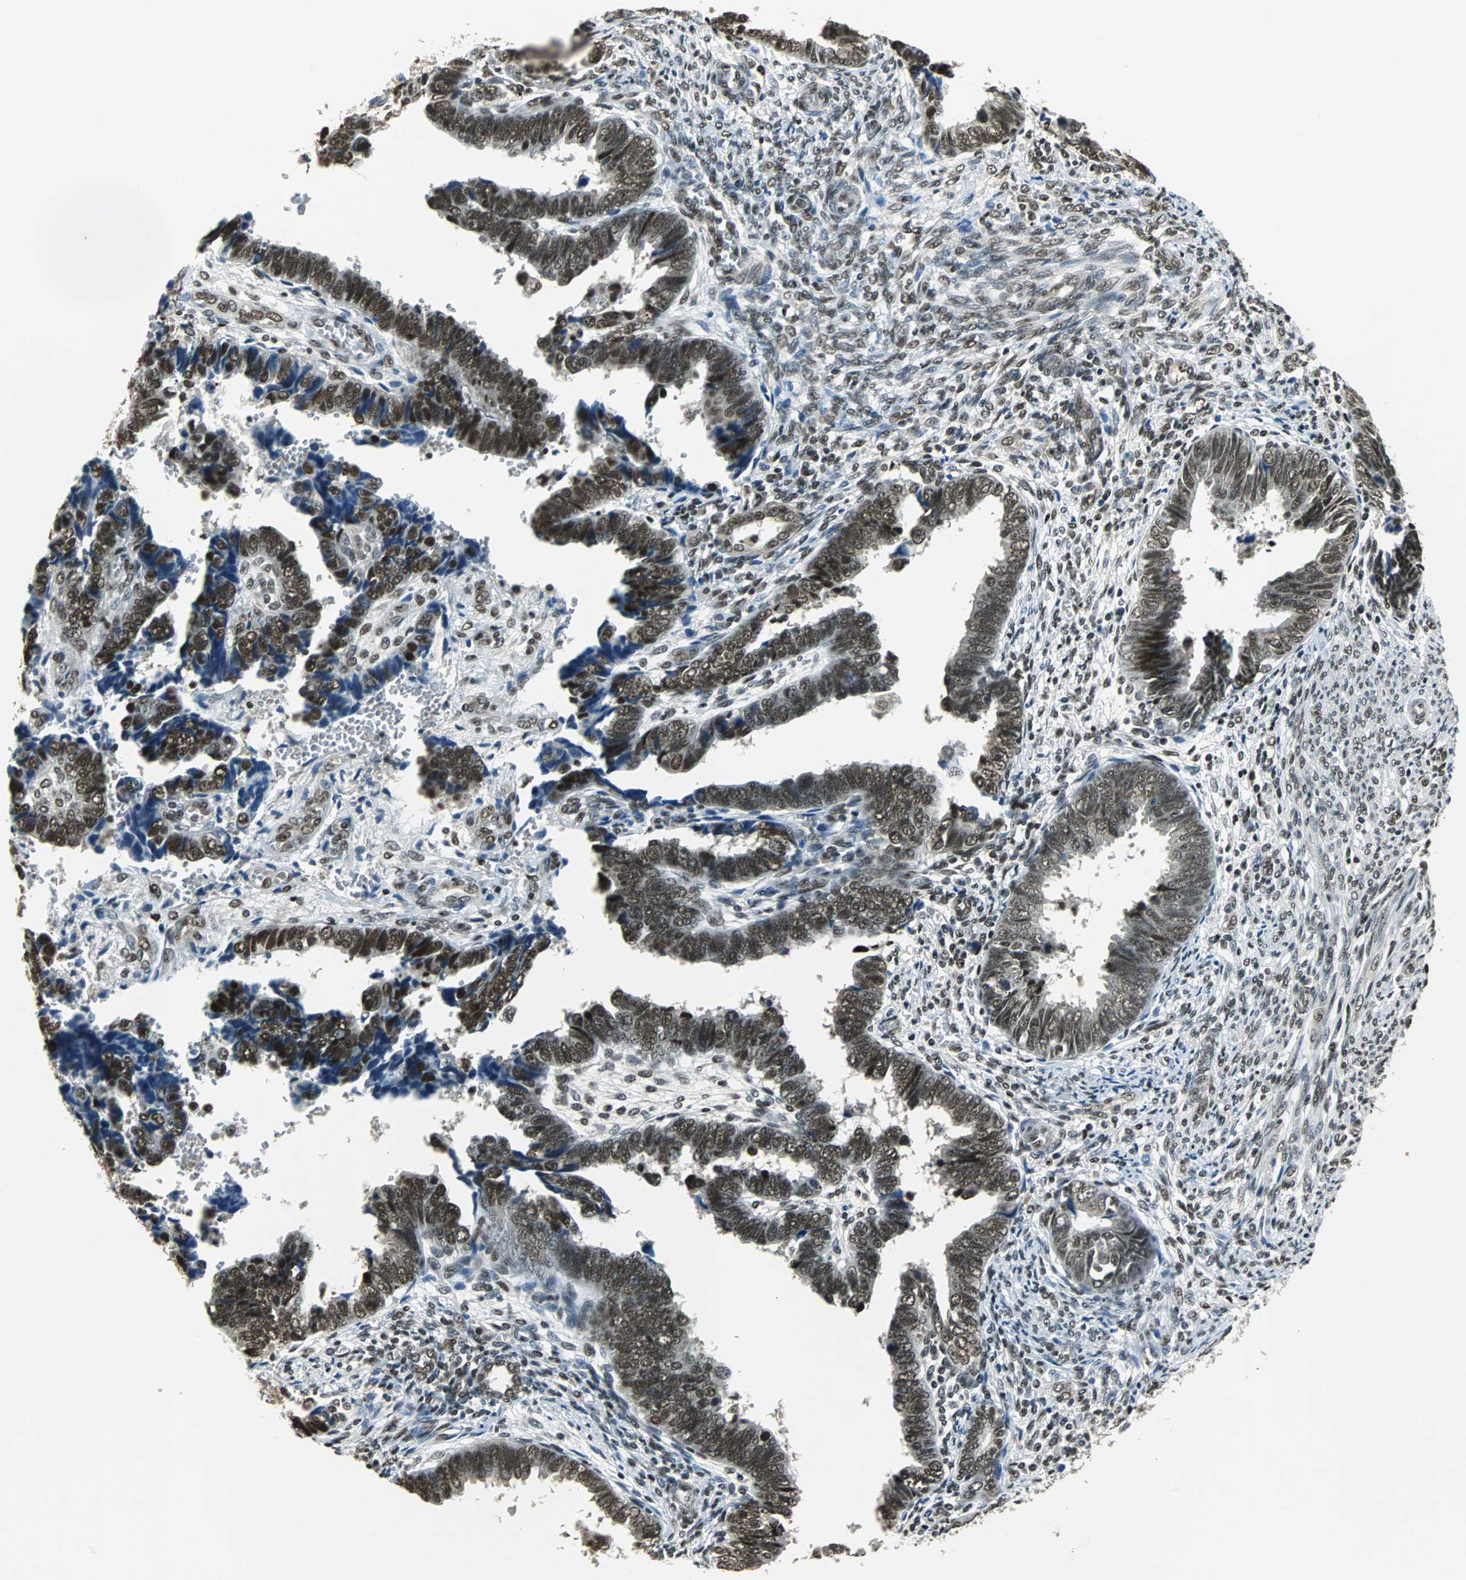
{"staining": {"intensity": "strong", "quantity": ">75%", "location": "nuclear"}, "tissue": "endometrial cancer", "cell_type": "Tumor cells", "image_type": "cancer", "snomed": [{"axis": "morphology", "description": "Adenocarcinoma, NOS"}, {"axis": "topography", "description": "Endometrium"}], "caption": "Human adenocarcinoma (endometrial) stained with a protein marker reveals strong staining in tumor cells.", "gene": "RBM14", "patient": {"sex": "female", "age": 75}}